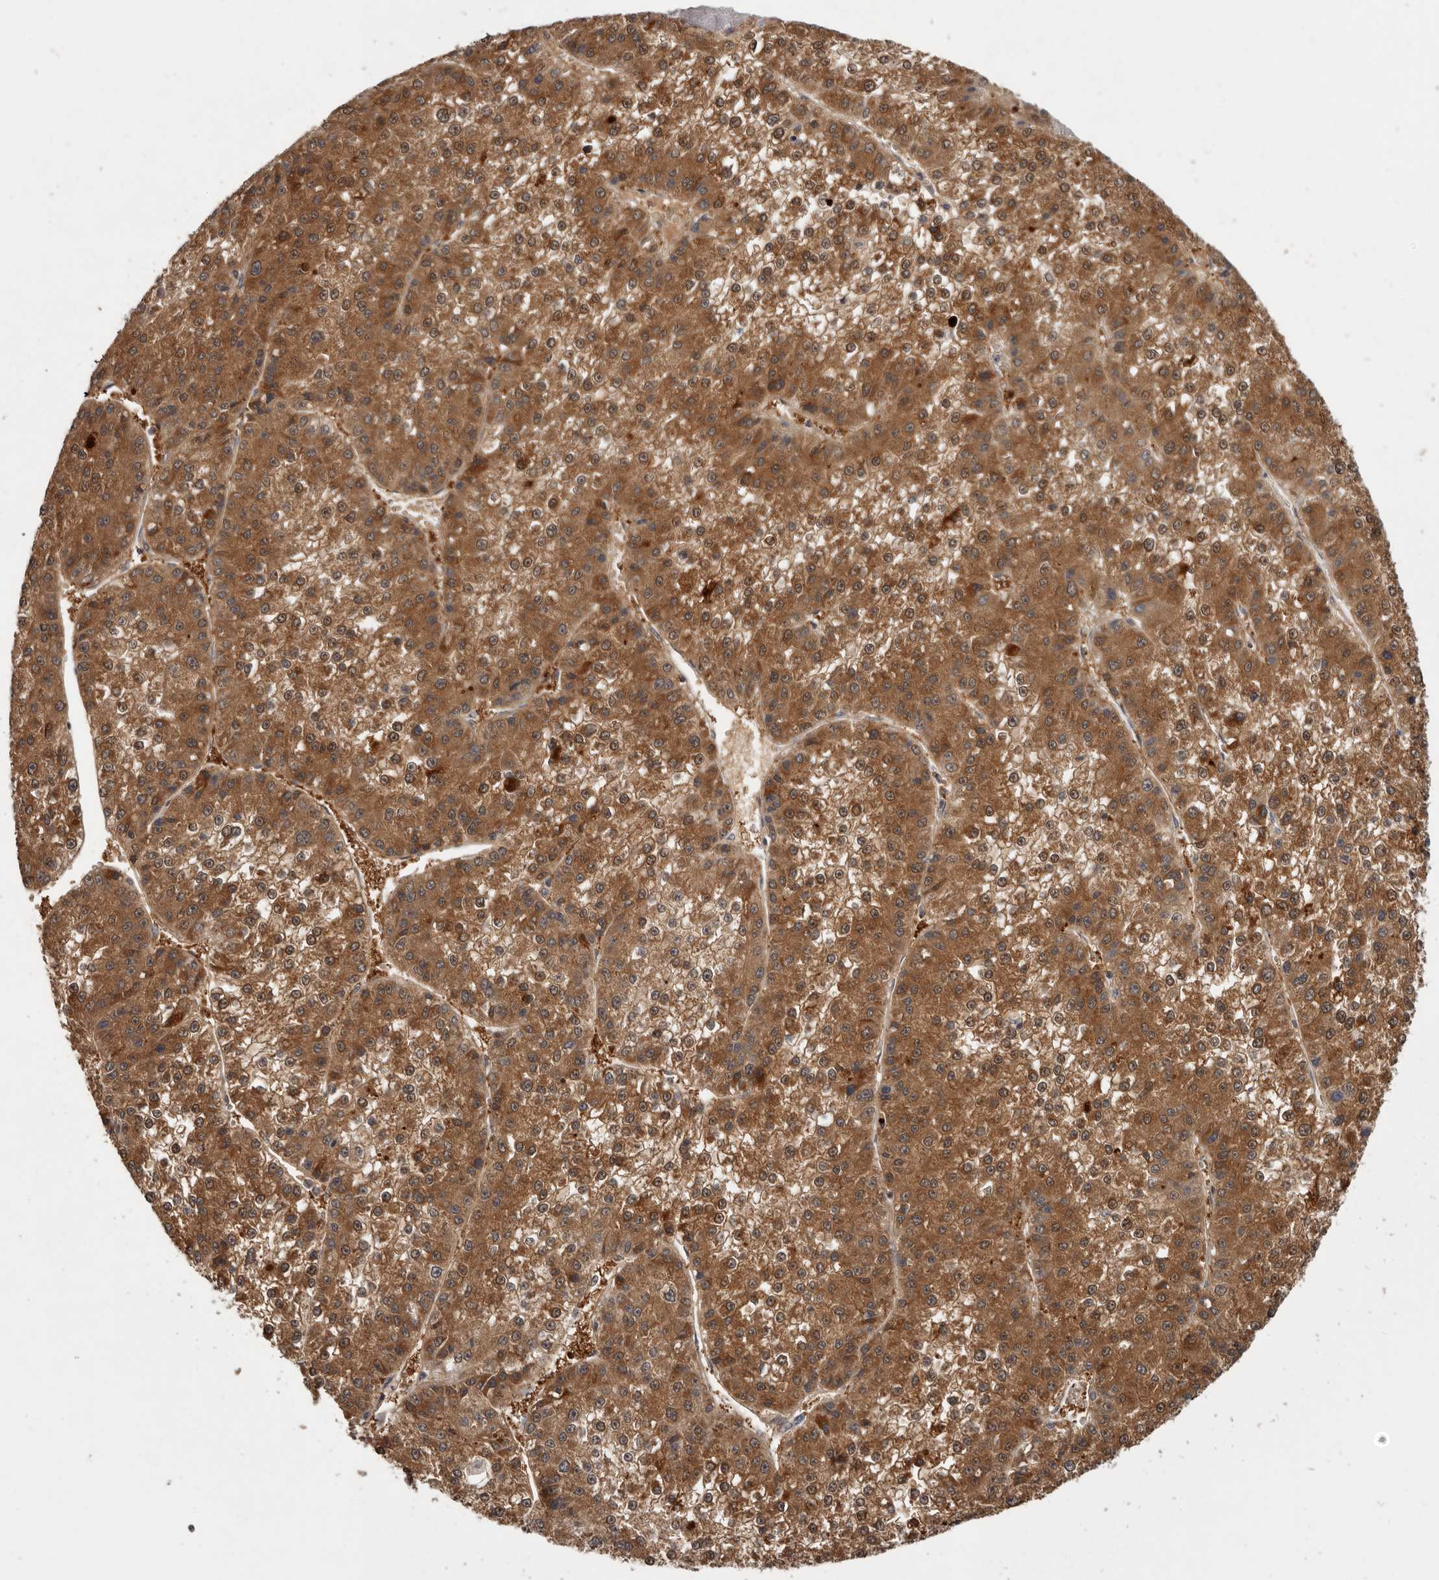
{"staining": {"intensity": "strong", "quantity": ">75%", "location": "cytoplasmic/membranous"}, "tissue": "liver cancer", "cell_type": "Tumor cells", "image_type": "cancer", "snomed": [{"axis": "morphology", "description": "Carcinoma, Hepatocellular, NOS"}, {"axis": "topography", "description": "Liver"}], "caption": "Immunohistochemical staining of human liver hepatocellular carcinoma demonstrates high levels of strong cytoplasmic/membranous positivity in about >75% of tumor cells.", "gene": "INAVA", "patient": {"sex": "female", "age": 73}}